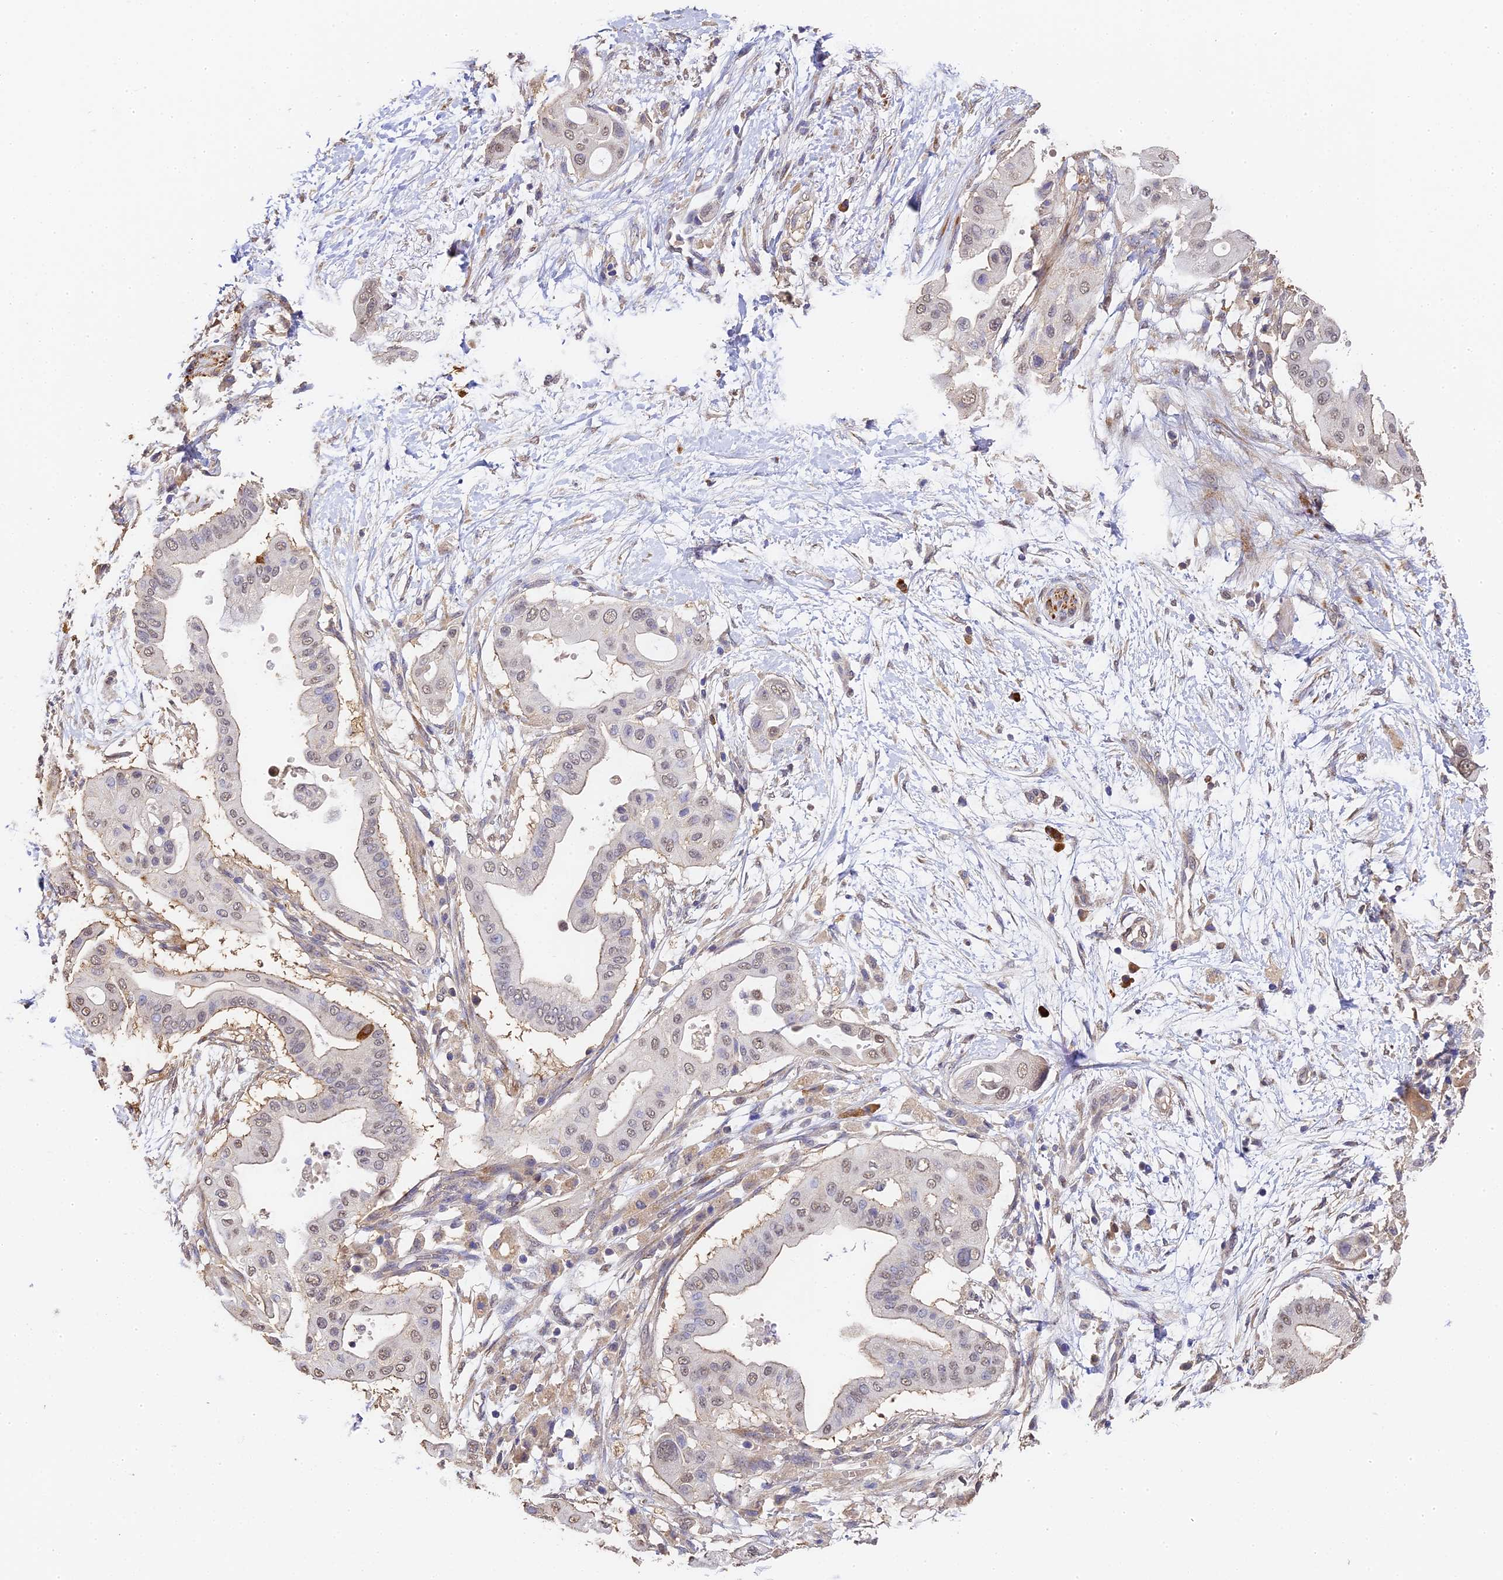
{"staining": {"intensity": "weak", "quantity": ">75%", "location": "cytoplasmic/membranous,nuclear"}, "tissue": "pancreatic cancer", "cell_type": "Tumor cells", "image_type": "cancer", "snomed": [{"axis": "morphology", "description": "Adenocarcinoma, NOS"}, {"axis": "topography", "description": "Pancreas"}], "caption": "Immunohistochemical staining of human adenocarcinoma (pancreatic) exhibits weak cytoplasmic/membranous and nuclear protein expression in about >75% of tumor cells. The staining was performed using DAB (3,3'-diaminobenzidine), with brown indicating positive protein expression. Nuclei are stained blue with hematoxylin.", "gene": "SLC11A1", "patient": {"sex": "male", "age": 68}}